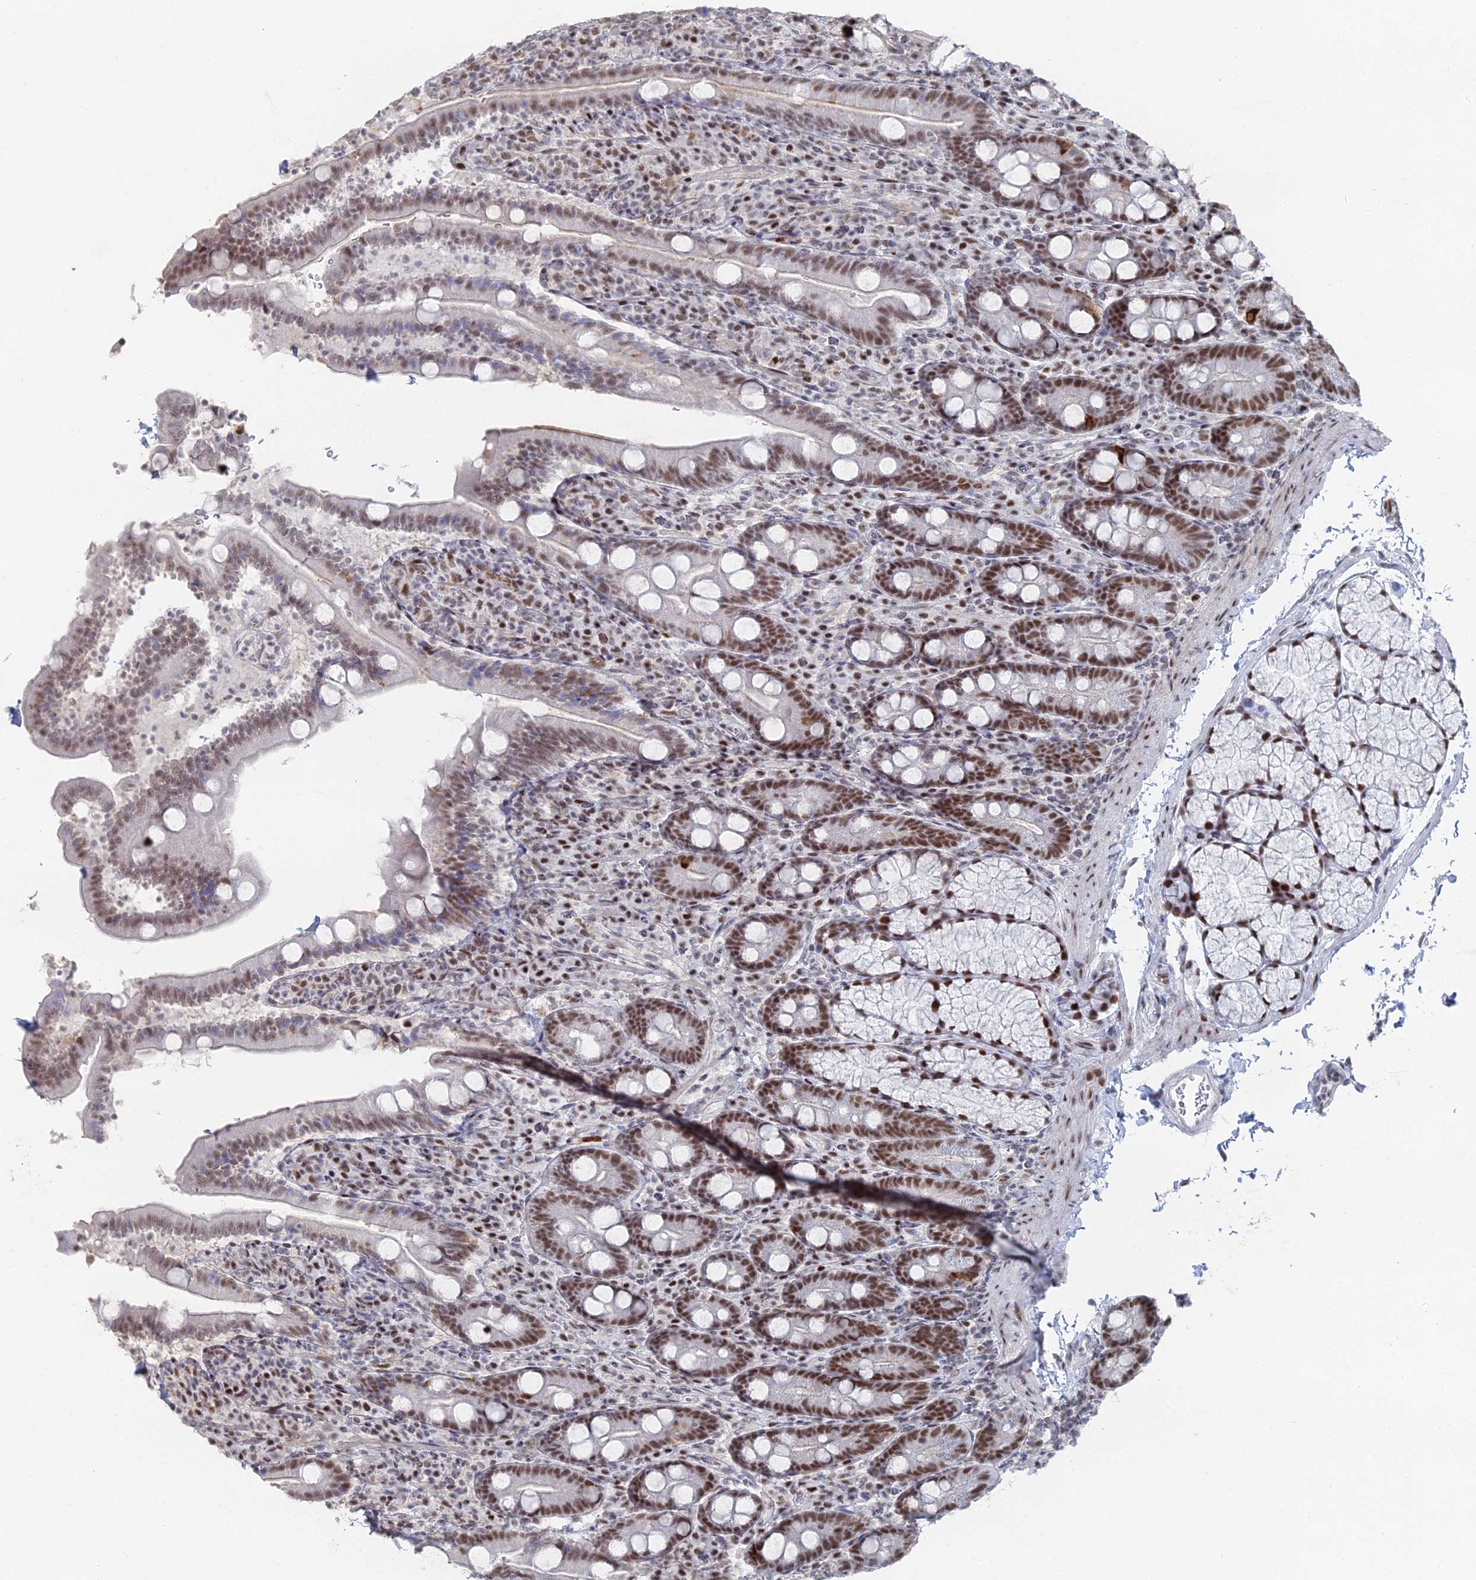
{"staining": {"intensity": "moderate", "quantity": ">75%", "location": "nuclear"}, "tissue": "duodenum", "cell_type": "Glandular cells", "image_type": "normal", "snomed": [{"axis": "morphology", "description": "Normal tissue, NOS"}, {"axis": "topography", "description": "Duodenum"}], "caption": "A high-resolution histopathology image shows IHC staining of normal duodenum, which reveals moderate nuclear positivity in about >75% of glandular cells.", "gene": "GSC2", "patient": {"sex": "male", "age": 35}}